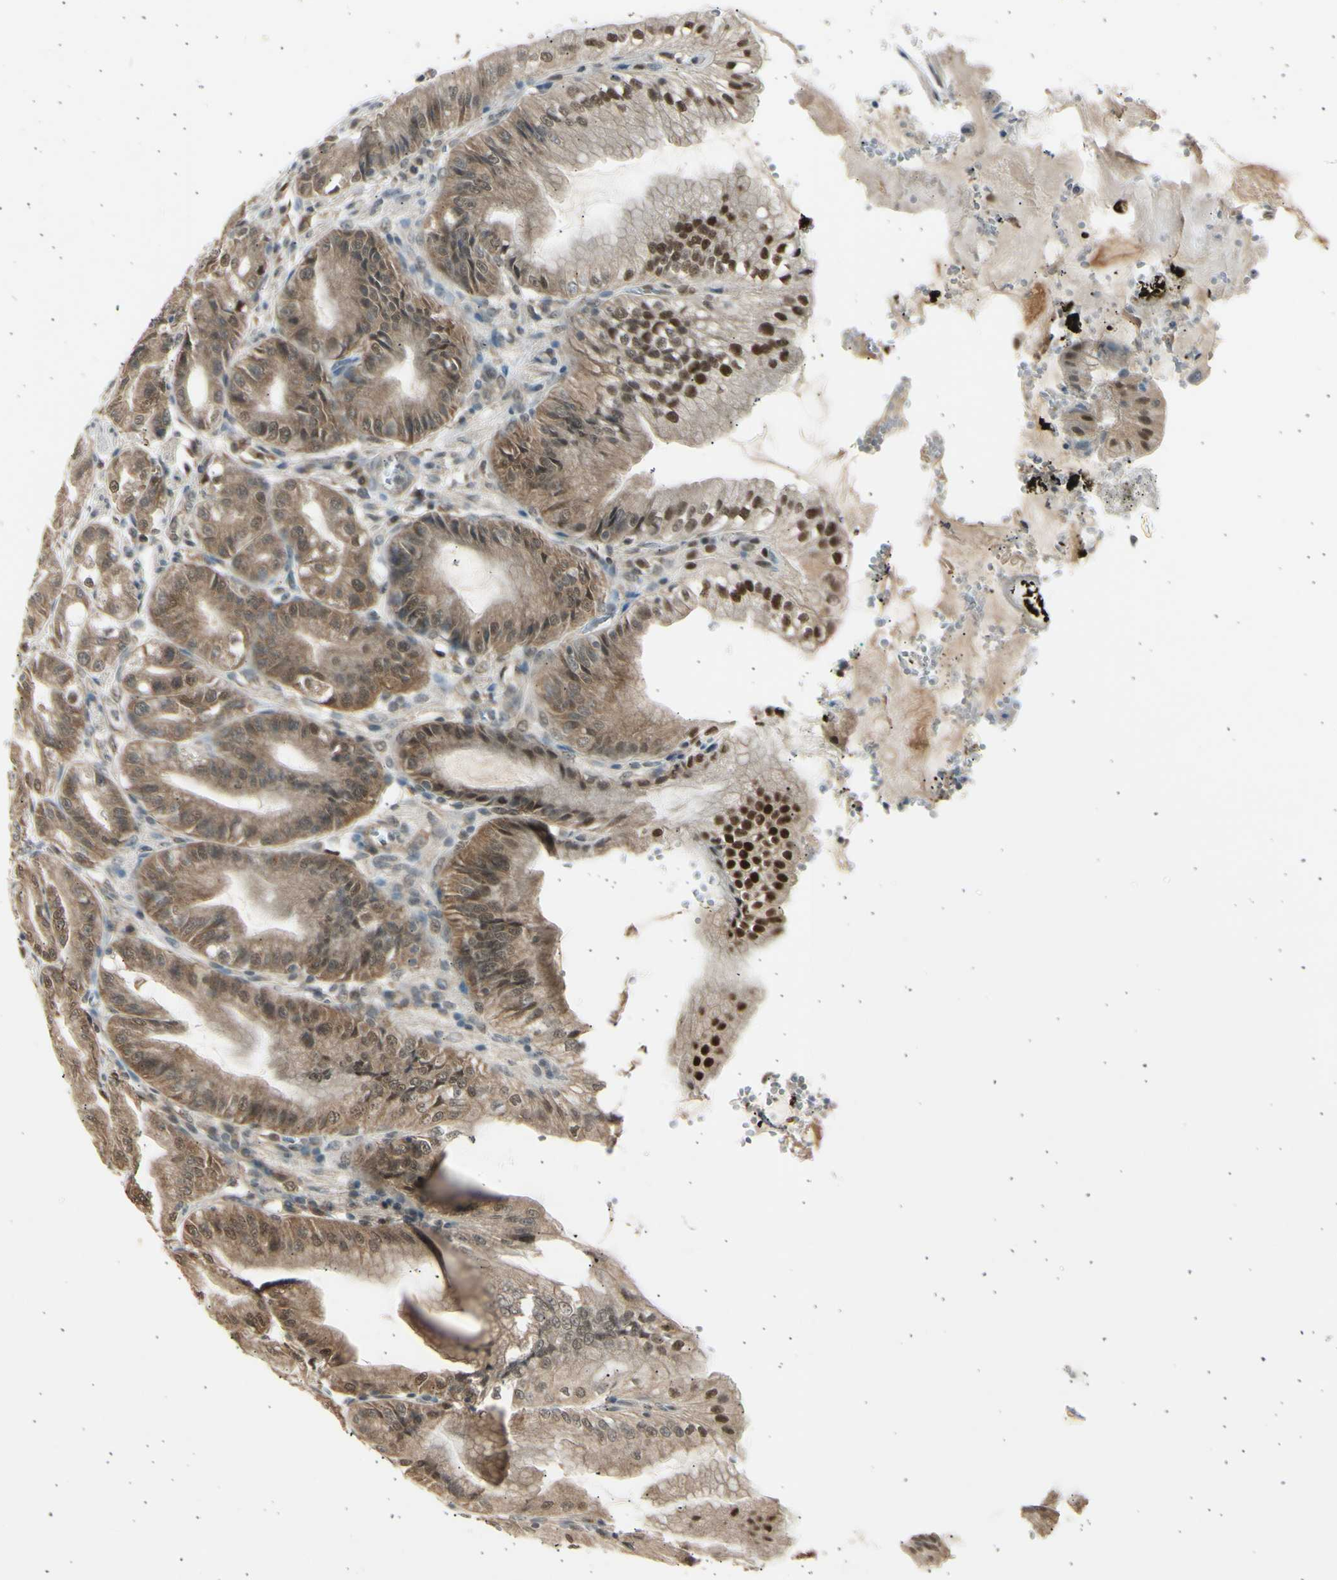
{"staining": {"intensity": "moderate", "quantity": ">75%", "location": "cytoplasmic/membranous,nuclear"}, "tissue": "stomach", "cell_type": "Glandular cells", "image_type": "normal", "snomed": [{"axis": "morphology", "description": "Normal tissue, NOS"}, {"axis": "topography", "description": "Stomach, lower"}], "caption": "IHC histopathology image of normal human stomach stained for a protein (brown), which shows medium levels of moderate cytoplasmic/membranous,nuclear expression in approximately >75% of glandular cells.", "gene": "PSMD5", "patient": {"sex": "male", "age": 71}}